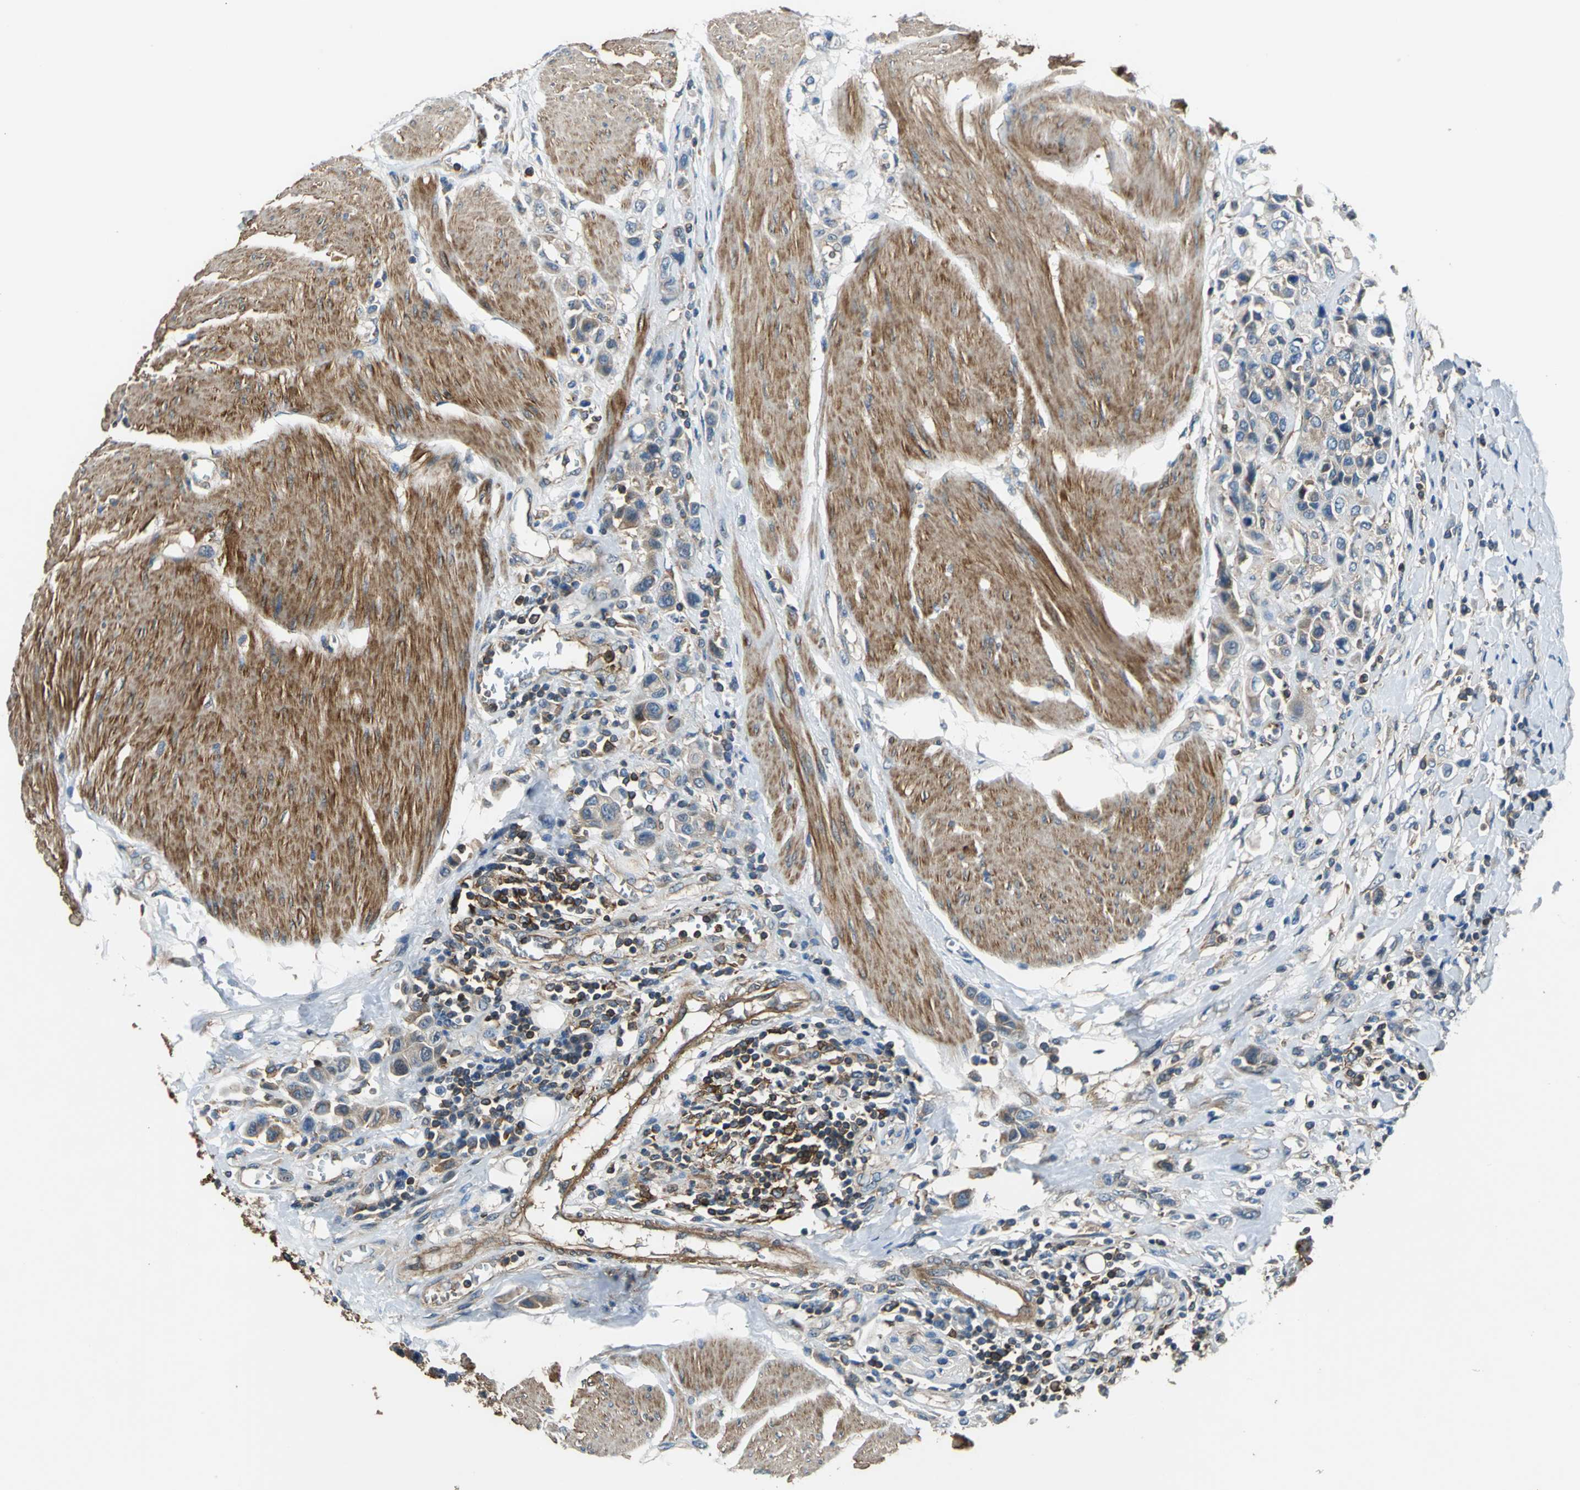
{"staining": {"intensity": "moderate", "quantity": ">75%", "location": "cytoplasmic/membranous"}, "tissue": "urothelial cancer", "cell_type": "Tumor cells", "image_type": "cancer", "snomed": [{"axis": "morphology", "description": "Urothelial carcinoma, High grade"}, {"axis": "topography", "description": "Urinary bladder"}], "caption": "The photomicrograph shows a brown stain indicating the presence of a protein in the cytoplasmic/membranous of tumor cells in urothelial carcinoma (high-grade). The staining was performed using DAB (3,3'-diaminobenzidine), with brown indicating positive protein expression. Nuclei are stained blue with hematoxylin.", "gene": "PARVA", "patient": {"sex": "male", "age": 50}}